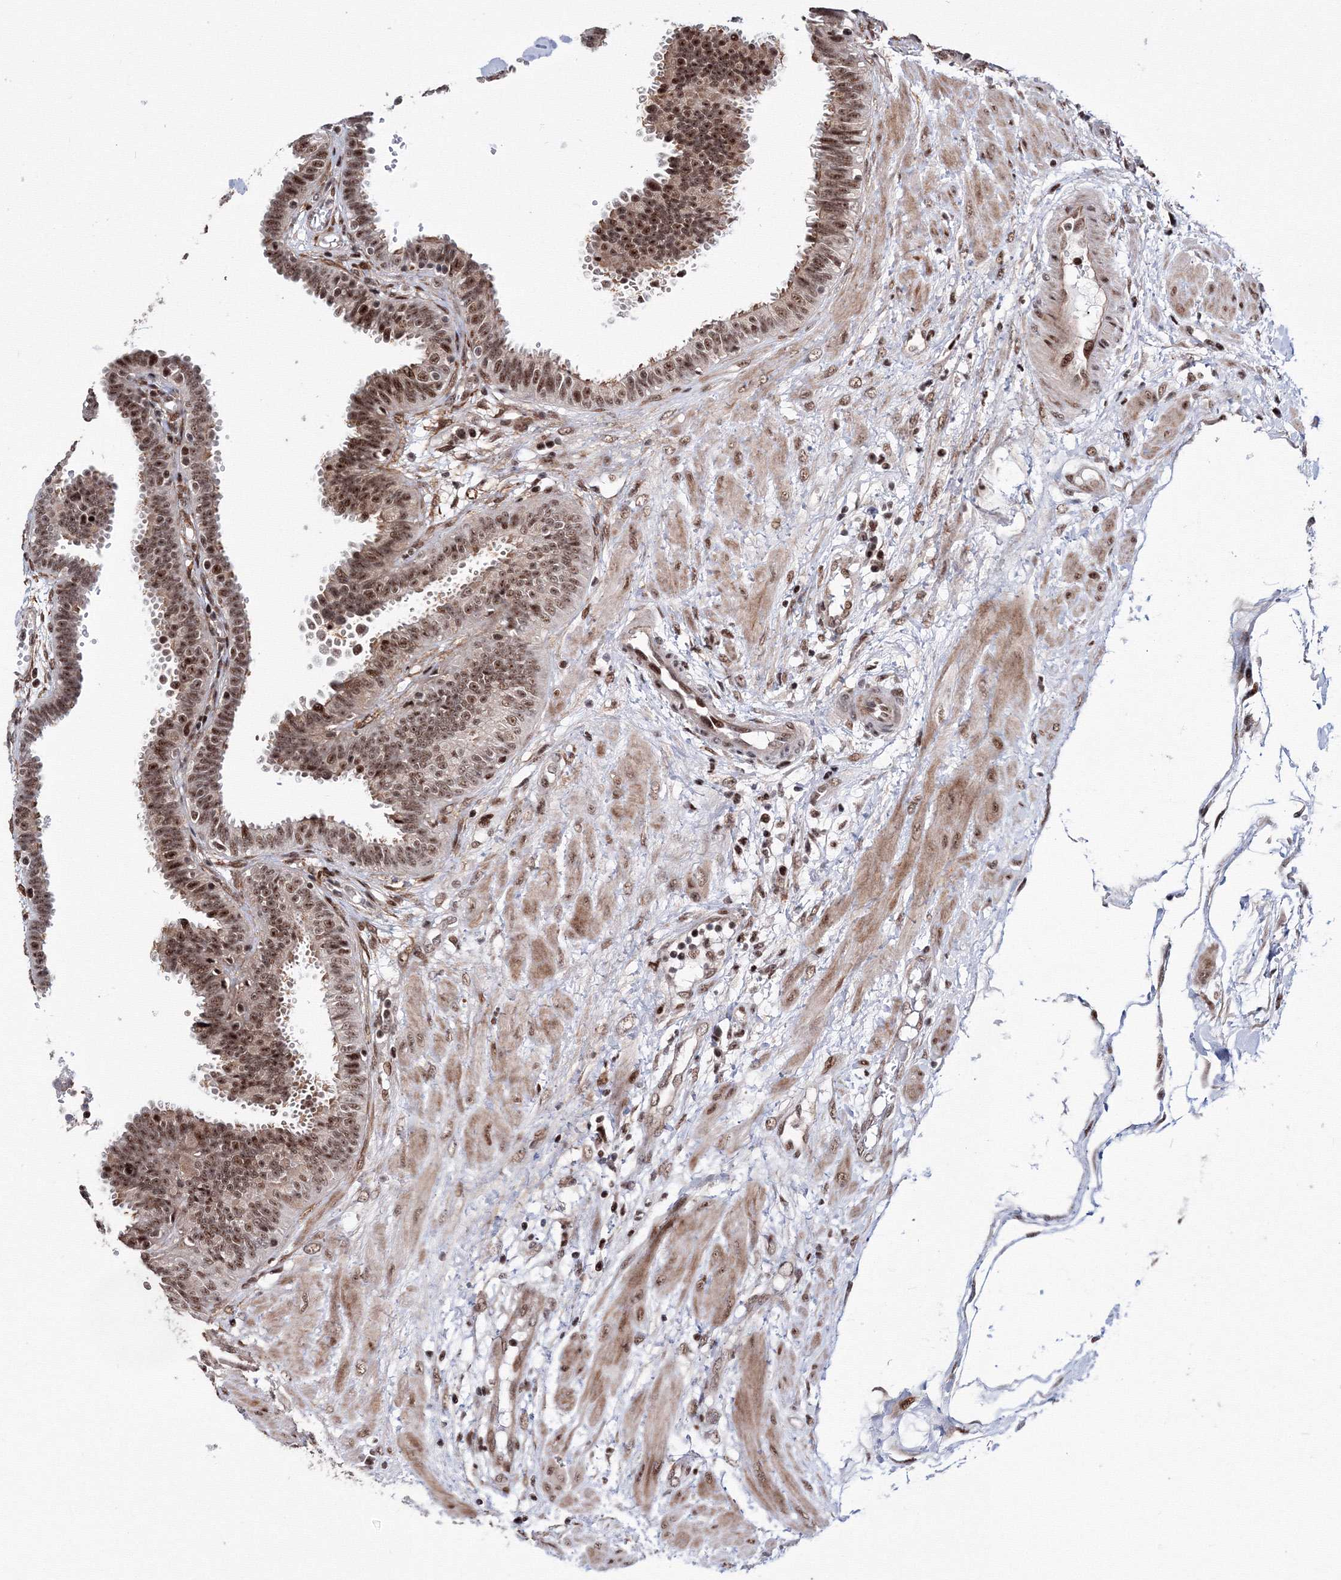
{"staining": {"intensity": "moderate", "quantity": ">75%", "location": "nuclear"}, "tissue": "fallopian tube", "cell_type": "Glandular cells", "image_type": "normal", "snomed": [{"axis": "morphology", "description": "Normal tissue, NOS"}, {"axis": "topography", "description": "Fallopian tube"}], "caption": "Moderate nuclear positivity is appreciated in about >75% of glandular cells in unremarkable fallopian tube.", "gene": "TATDN2", "patient": {"sex": "female", "age": 32}}